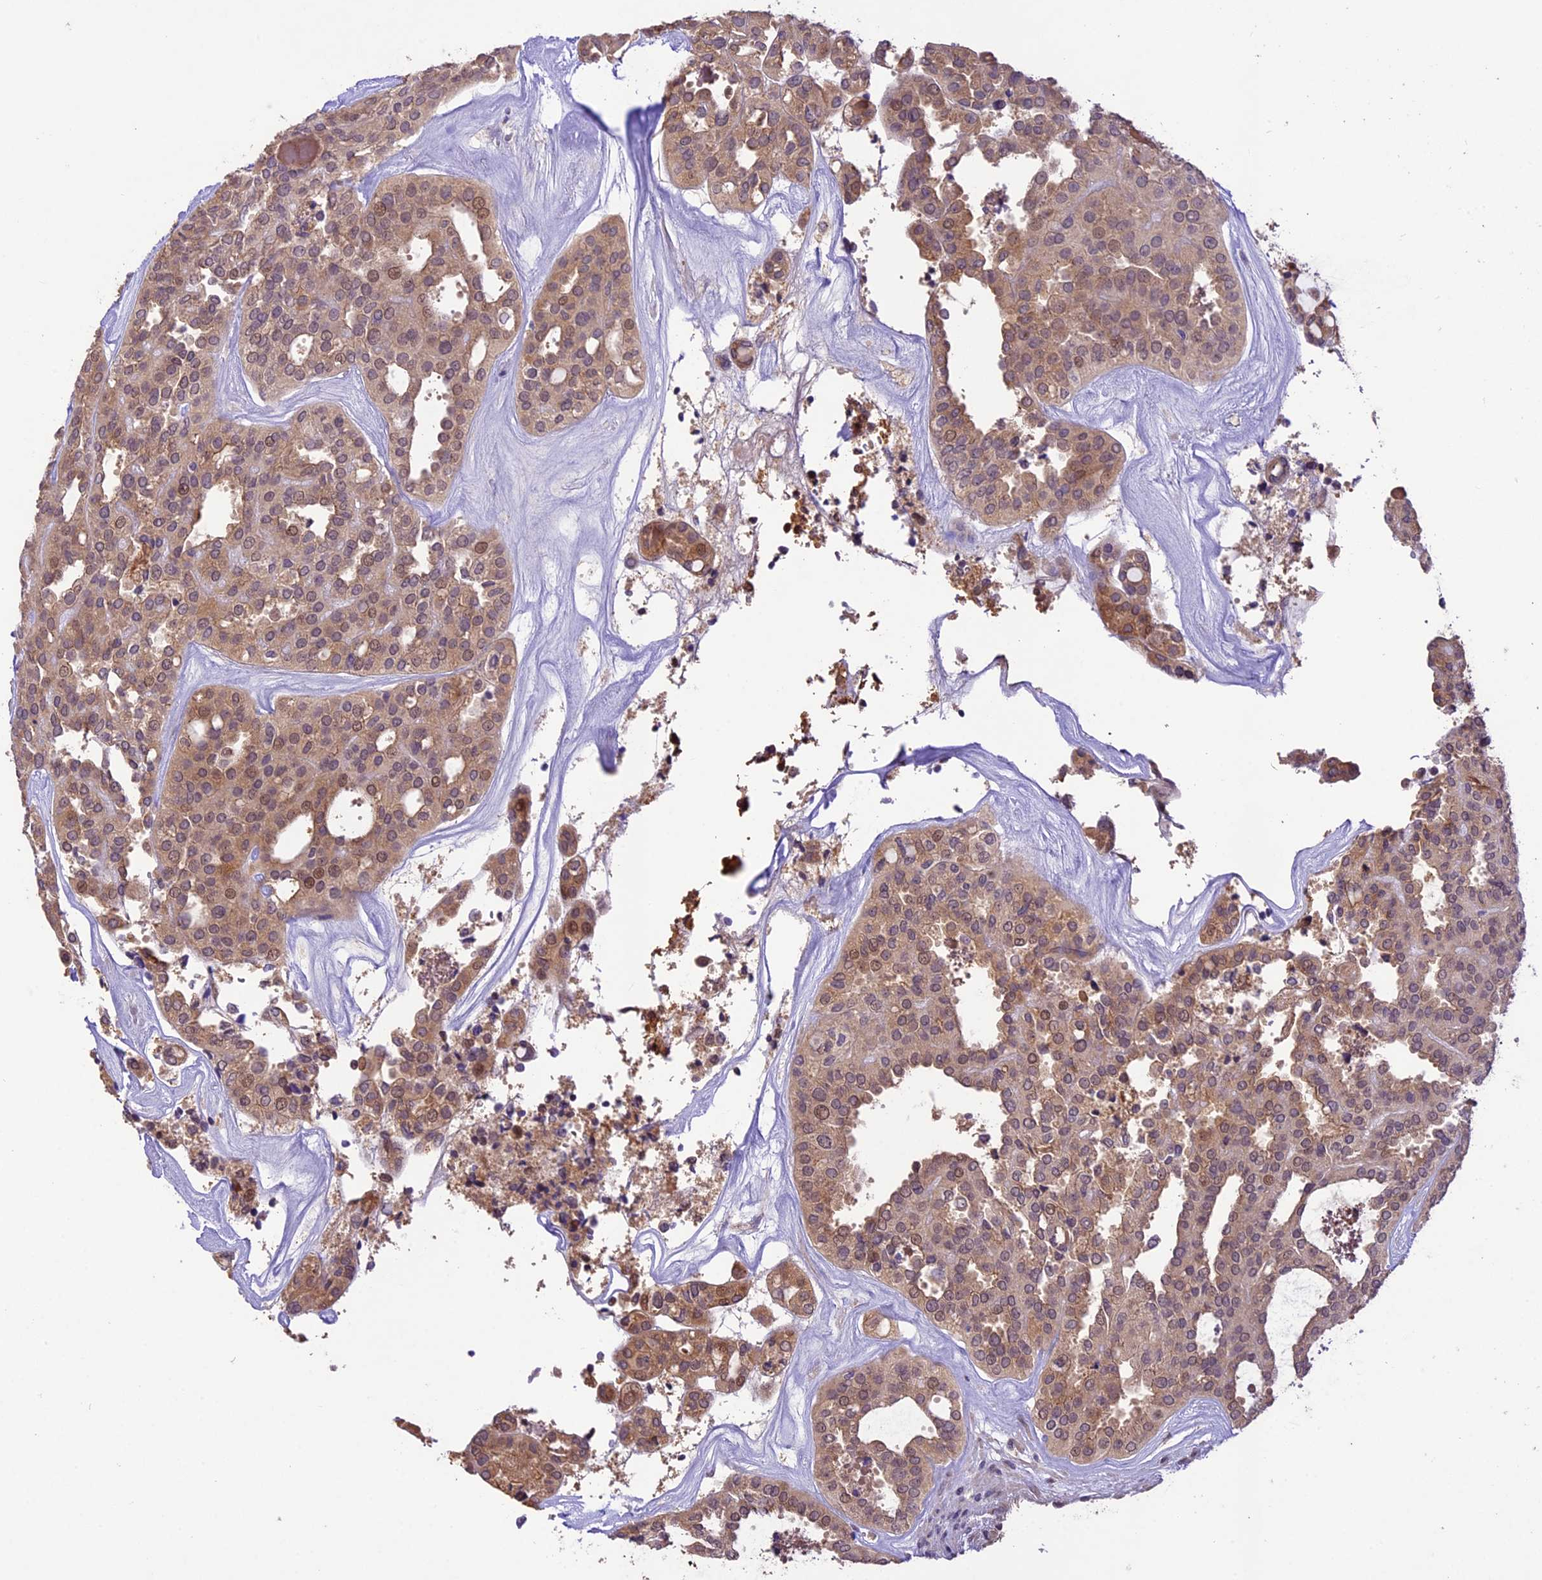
{"staining": {"intensity": "weak", "quantity": ">75%", "location": "cytoplasmic/membranous"}, "tissue": "thyroid cancer", "cell_type": "Tumor cells", "image_type": "cancer", "snomed": [{"axis": "morphology", "description": "Follicular adenoma carcinoma, NOS"}, {"axis": "topography", "description": "Thyroid gland"}], "caption": "Protein staining of thyroid cancer tissue shows weak cytoplasmic/membranous expression in approximately >75% of tumor cells. Using DAB (3,3'-diaminobenzidine) (brown) and hematoxylin (blue) stains, captured at high magnification using brightfield microscopy.", "gene": "DGKH", "patient": {"sex": "male", "age": 75}}